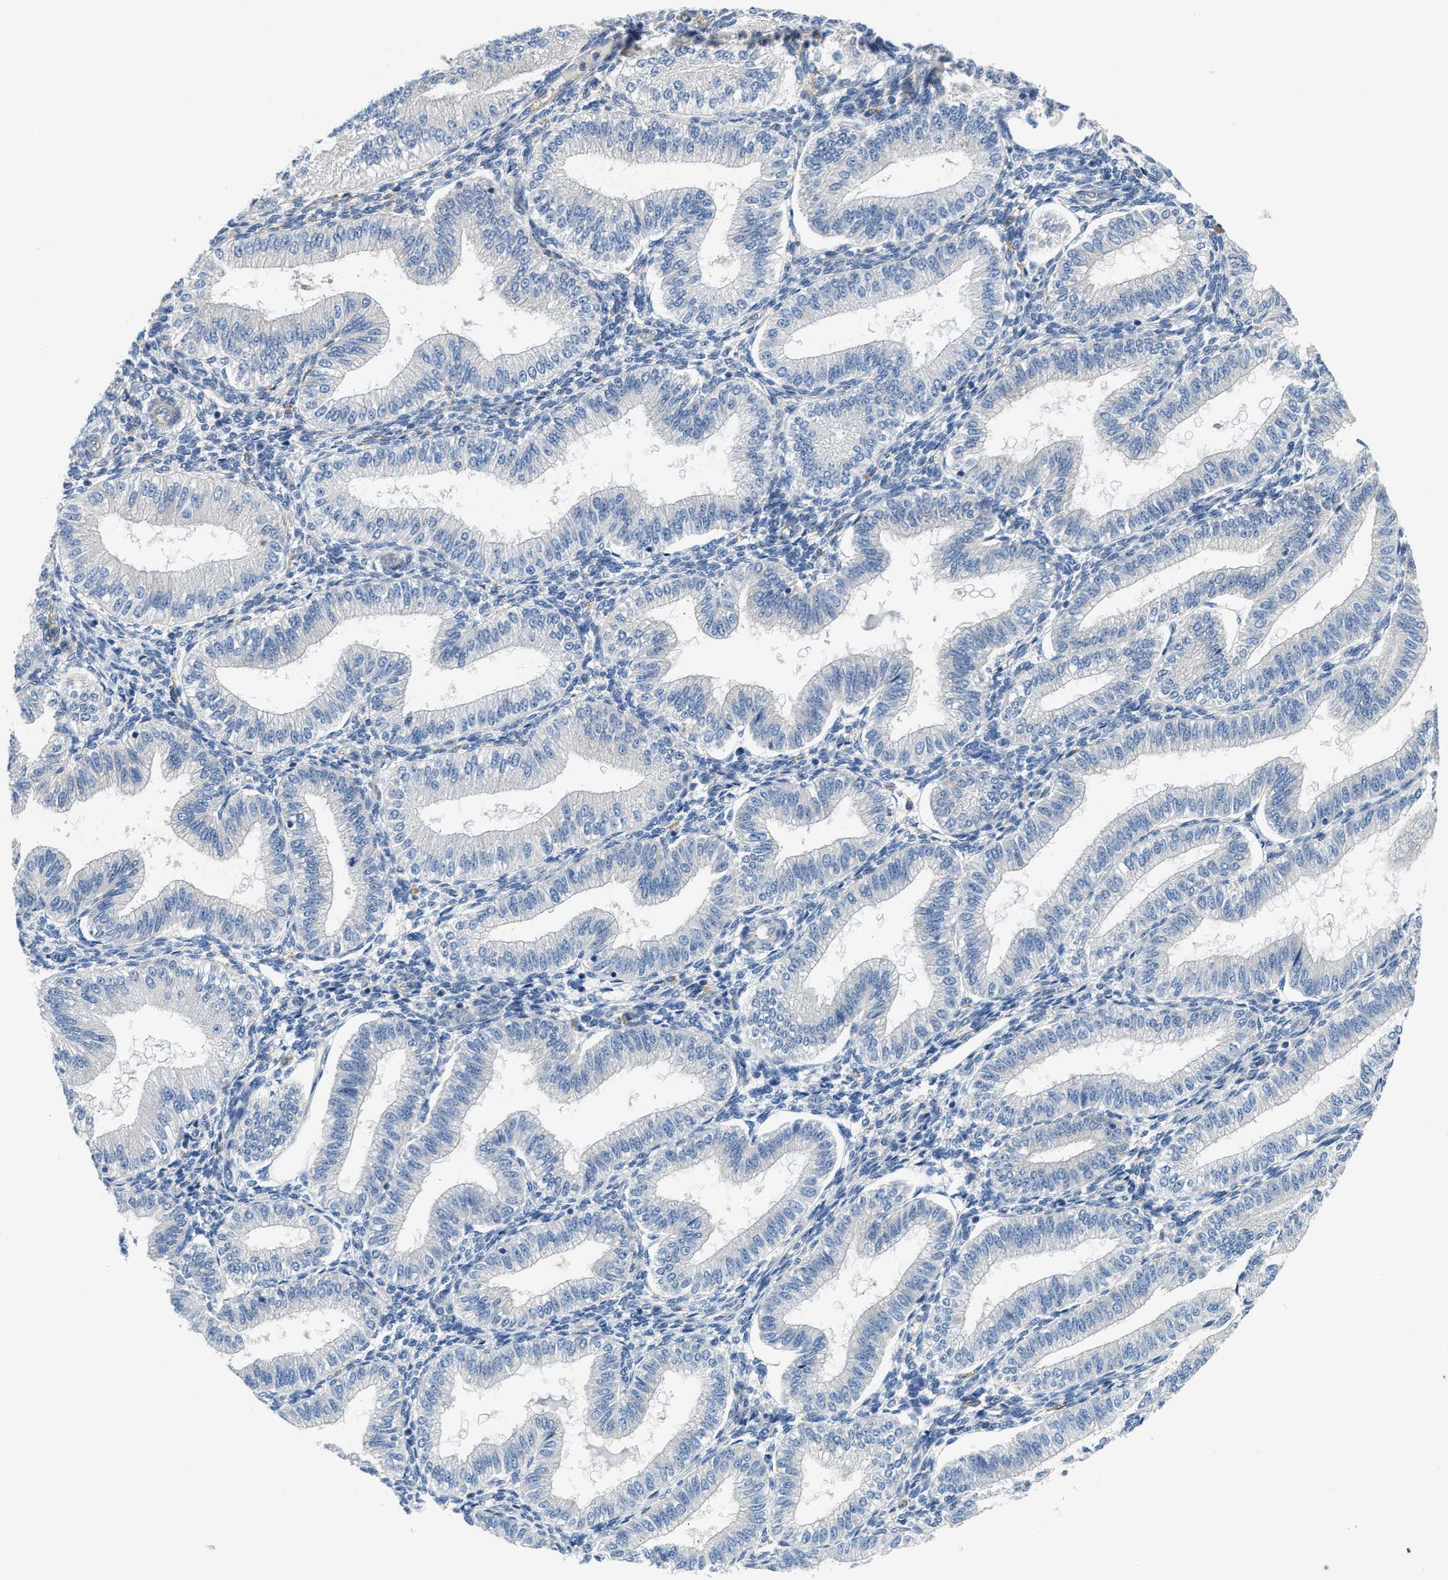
{"staining": {"intensity": "negative", "quantity": "none", "location": "none"}, "tissue": "endometrium", "cell_type": "Cells in endometrial stroma", "image_type": "normal", "snomed": [{"axis": "morphology", "description": "Normal tissue, NOS"}, {"axis": "topography", "description": "Endometrium"}], "caption": "IHC photomicrograph of benign endometrium: human endometrium stained with DAB reveals no significant protein positivity in cells in endometrial stroma. (Brightfield microscopy of DAB IHC at high magnification).", "gene": "NSUN7", "patient": {"sex": "female", "age": 39}}